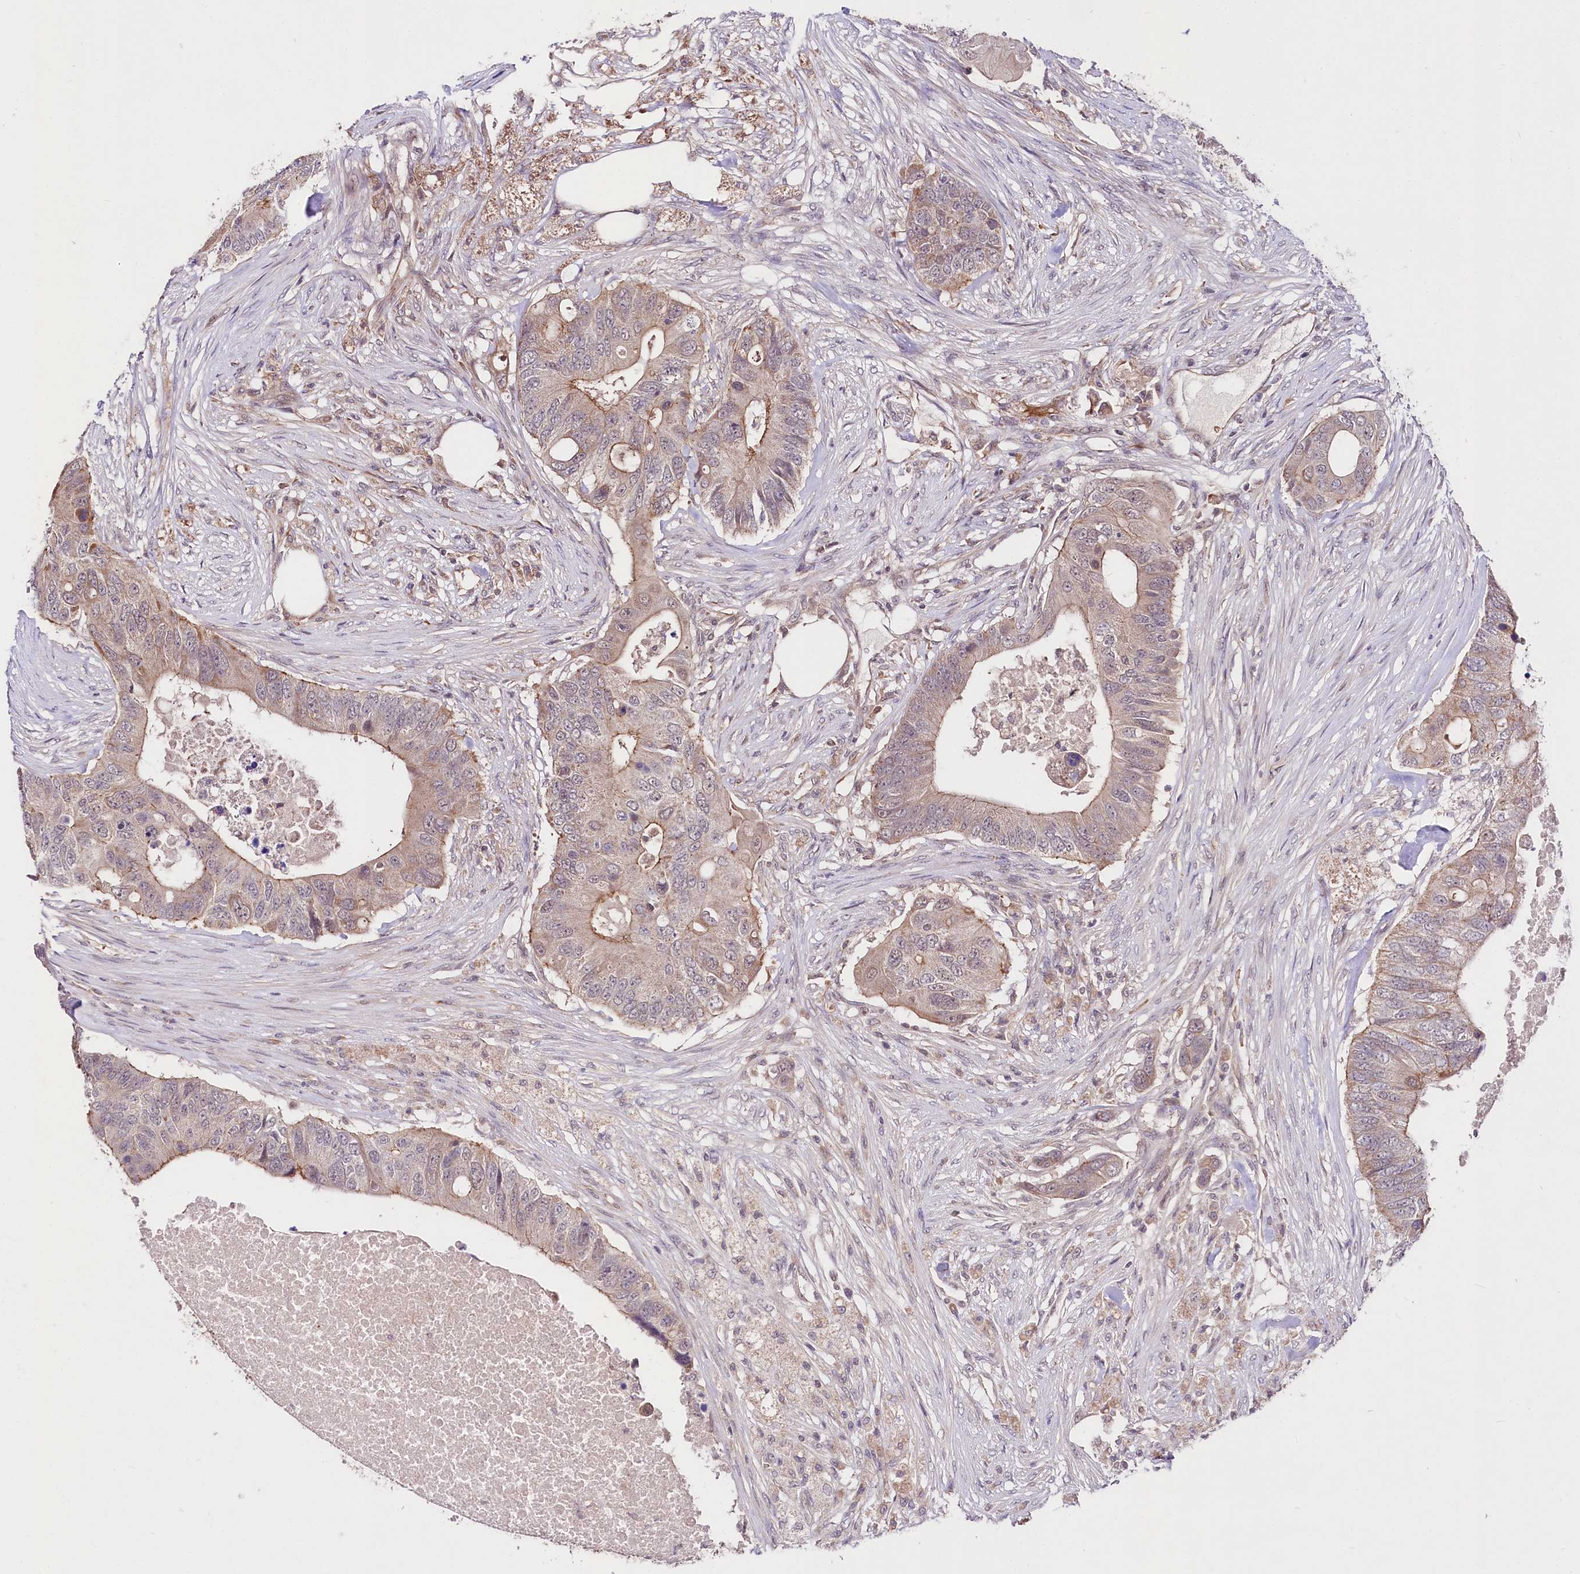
{"staining": {"intensity": "moderate", "quantity": "25%-75%", "location": "cytoplasmic/membranous"}, "tissue": "colorectal cancer", "cell_type": "Tumor cells", "image_type": "cancer", "snomed": [{"axis": "morphology", "description": "Adenocarcinoma, NOS"}, {"axis": "topography", "description": "Colon"}], "caption": "Immunohistochemistry (DAB (3,3'-diaminobenzidine)) staining of human colorectal adenocarcinoma displays moderate cytoplasmic/membranous protein positivity in about 25%-75% of tumor cells.", "gene": "TAFAZZIN", "patient": {"sex": "male", "age": 71}}